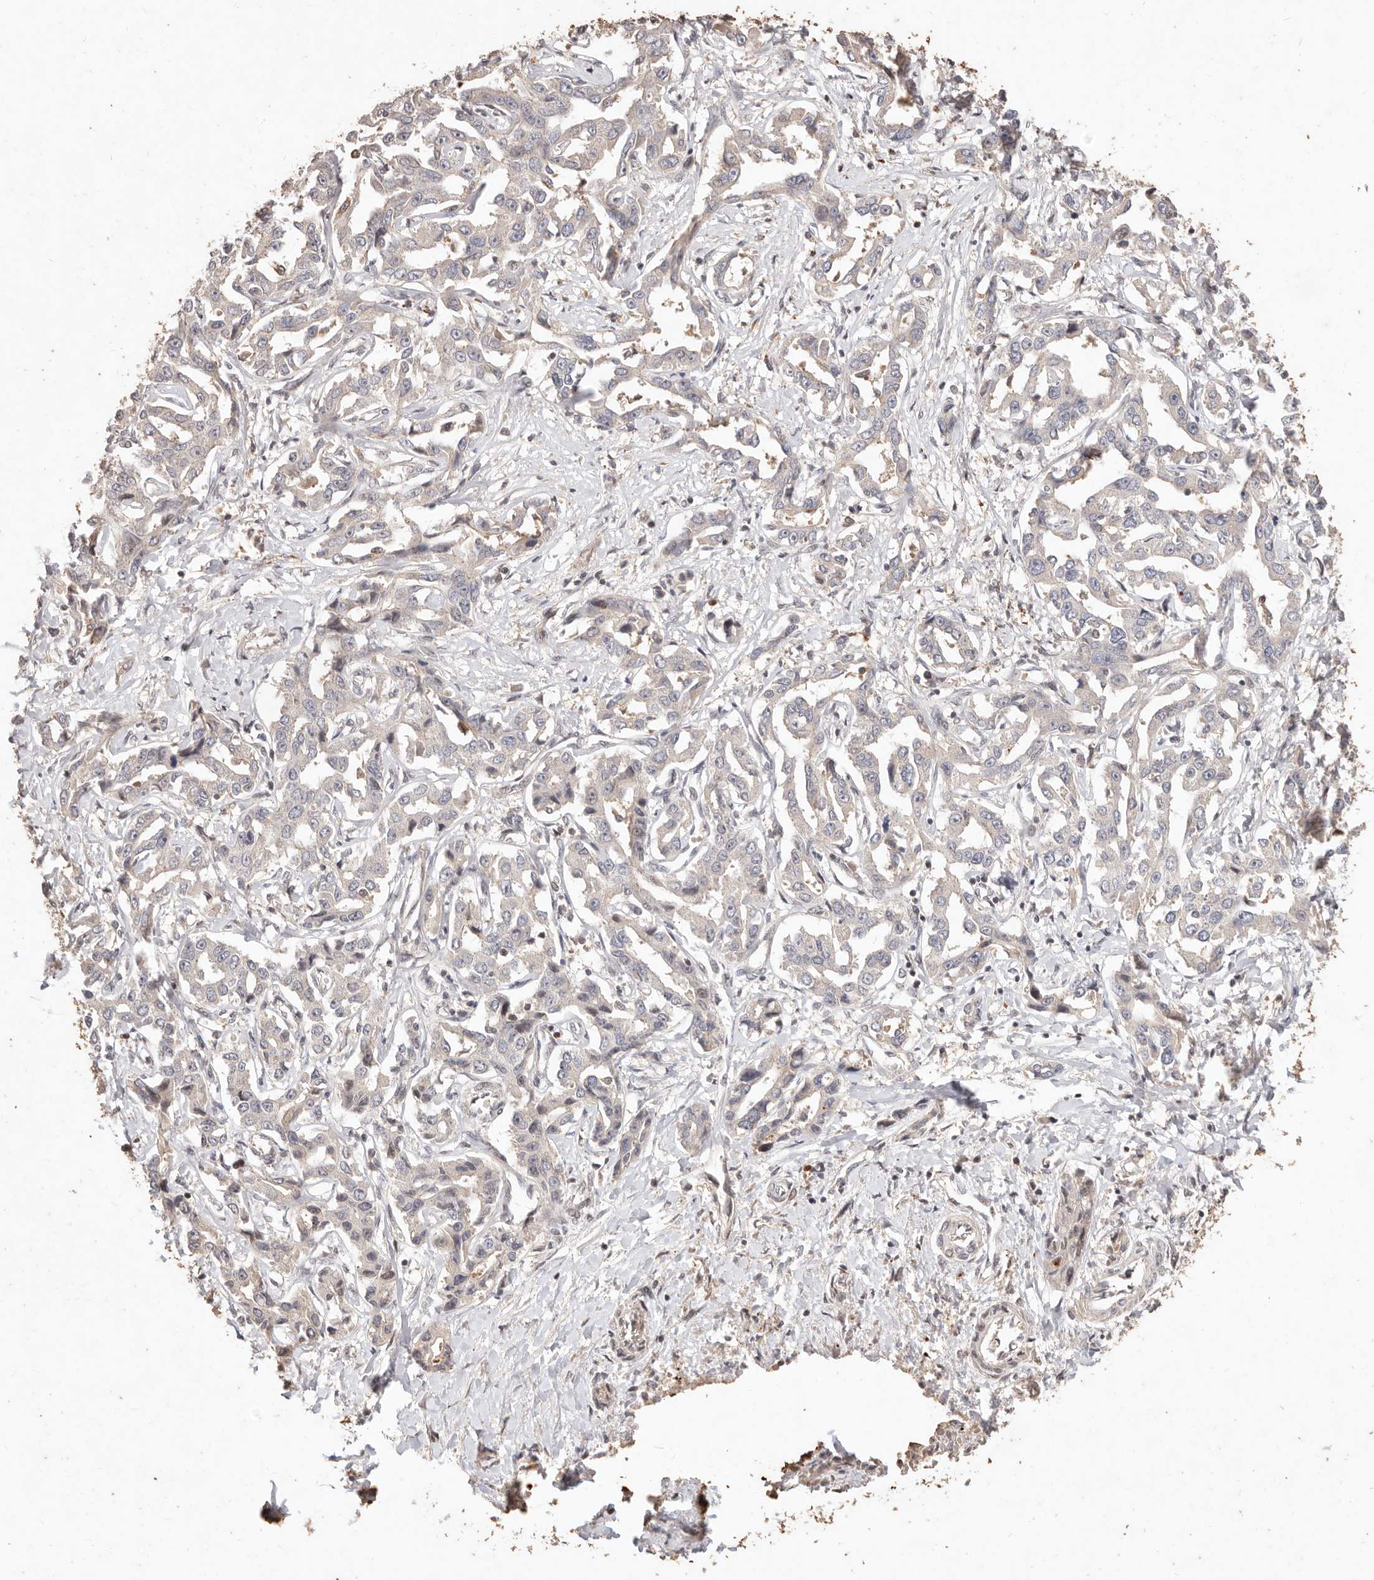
{"staining": {"intensity": "negative", "quantity": "none", "location": "none"}, "tissue": "liver cancer", "cell_type": "Tumor cells", "image_type": "cancer", "snomed": [{"axis": "morphology", "description": "Cholangiocarcinoma"}, {"axis": "topography", "description": "Liver"}], "caption": "High power microscopy histopathology image of an IHC micrograph of cholangiocarcinoma (liver), revealing no significant staining in tumor cells. Brightfield microscopy of IHC stained with DAB (brown) and hematoxylin (blue), captured at high magnification.", "gene": "KIF9", "patient": {"sex": "male", "age": 59}}